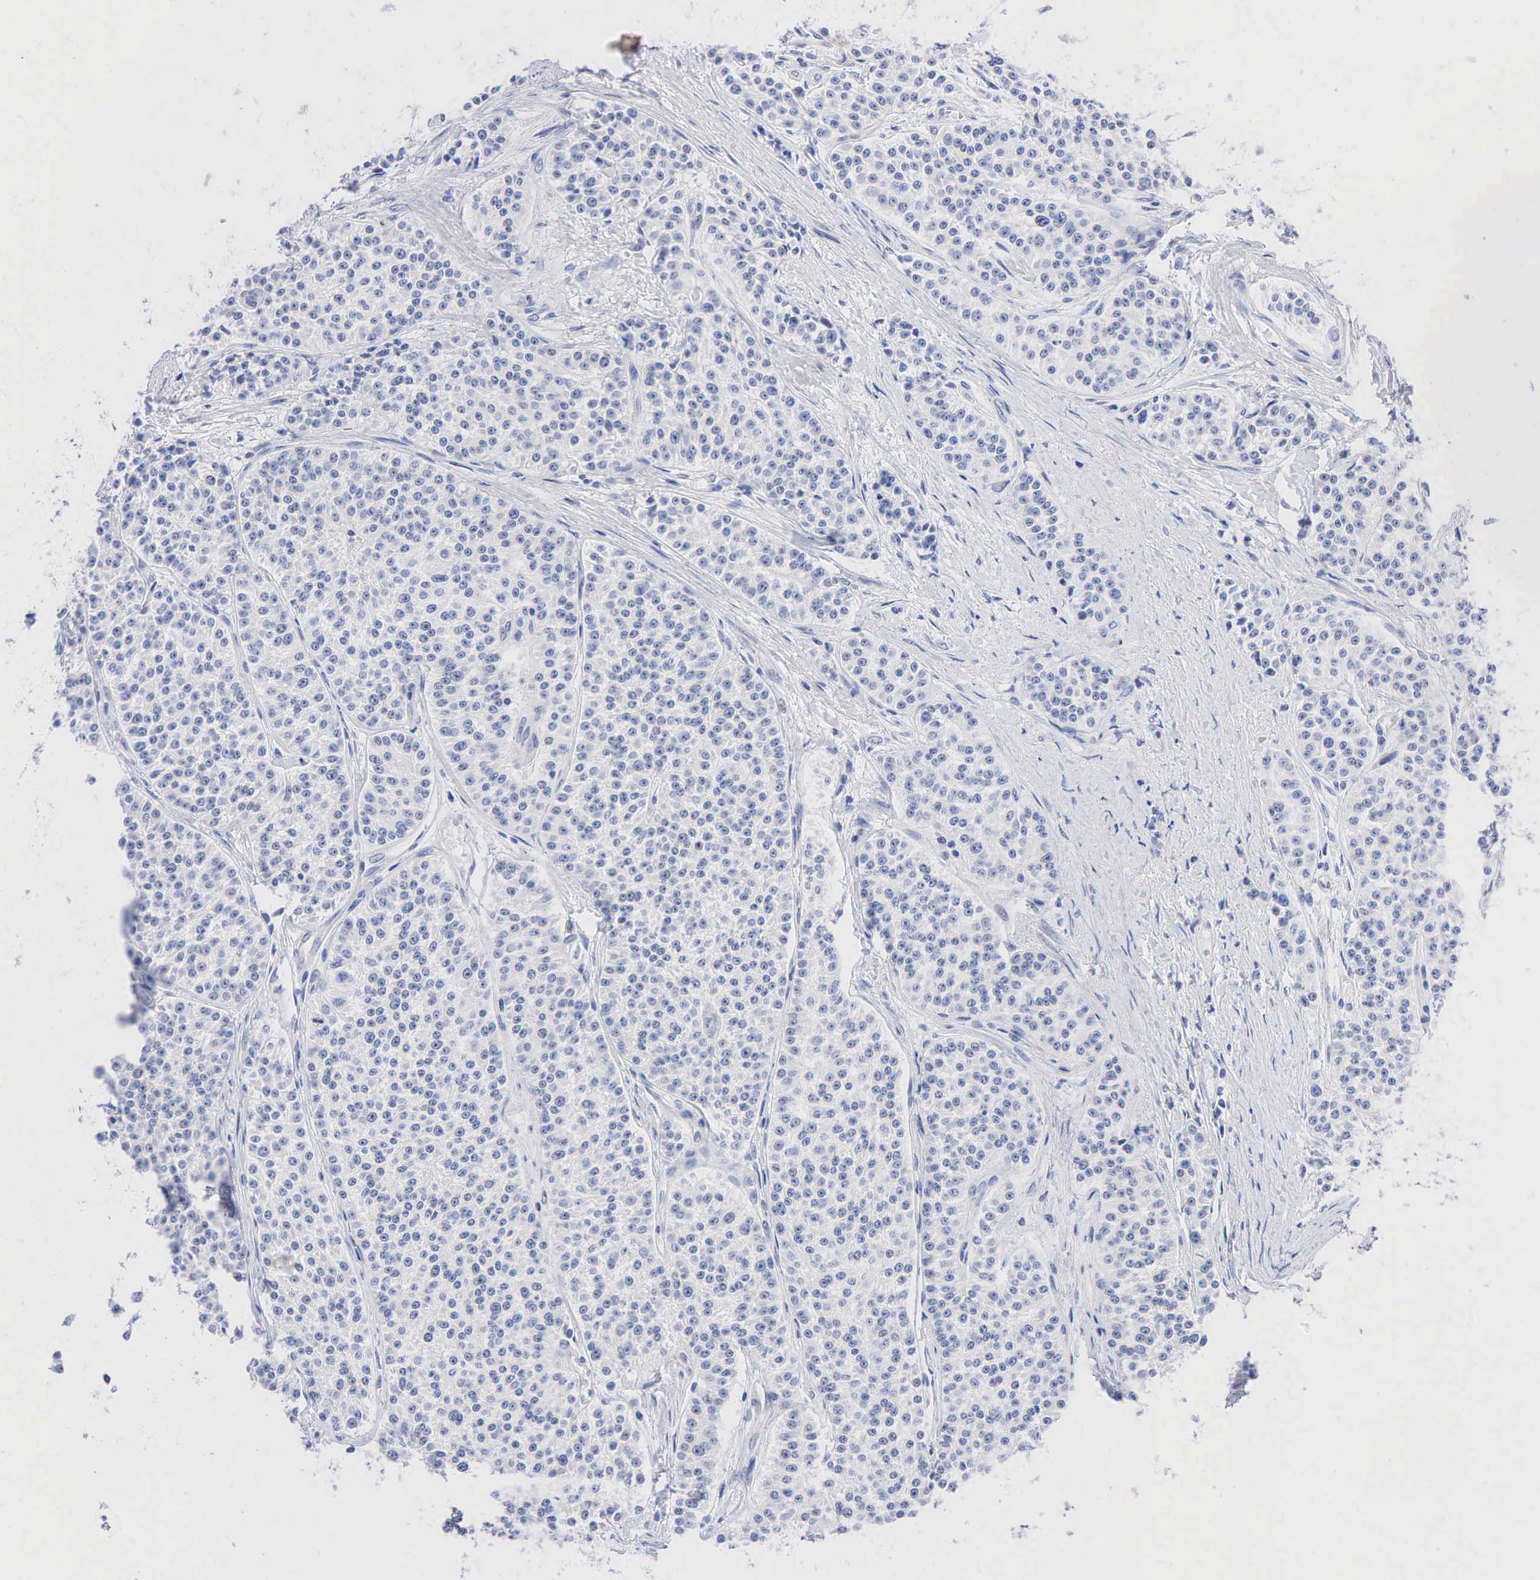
{"staining": {"intensity": "negative", "quantity": "none", "location": "none"}, "tissue": "carcinoid", "cell_type": "Tumor cells", "image_type": "cancer", "snomed": [{"axis": "morphology", "description": "Carcinoid, malignant, NOS"}, {"axis": "topography", "description": "Stomach"}], "caption": "Tumor cells are negative for brown protein staining in carcinoid.", "gene": "PGR", "patient": {"sex": "female", "age": 76}}